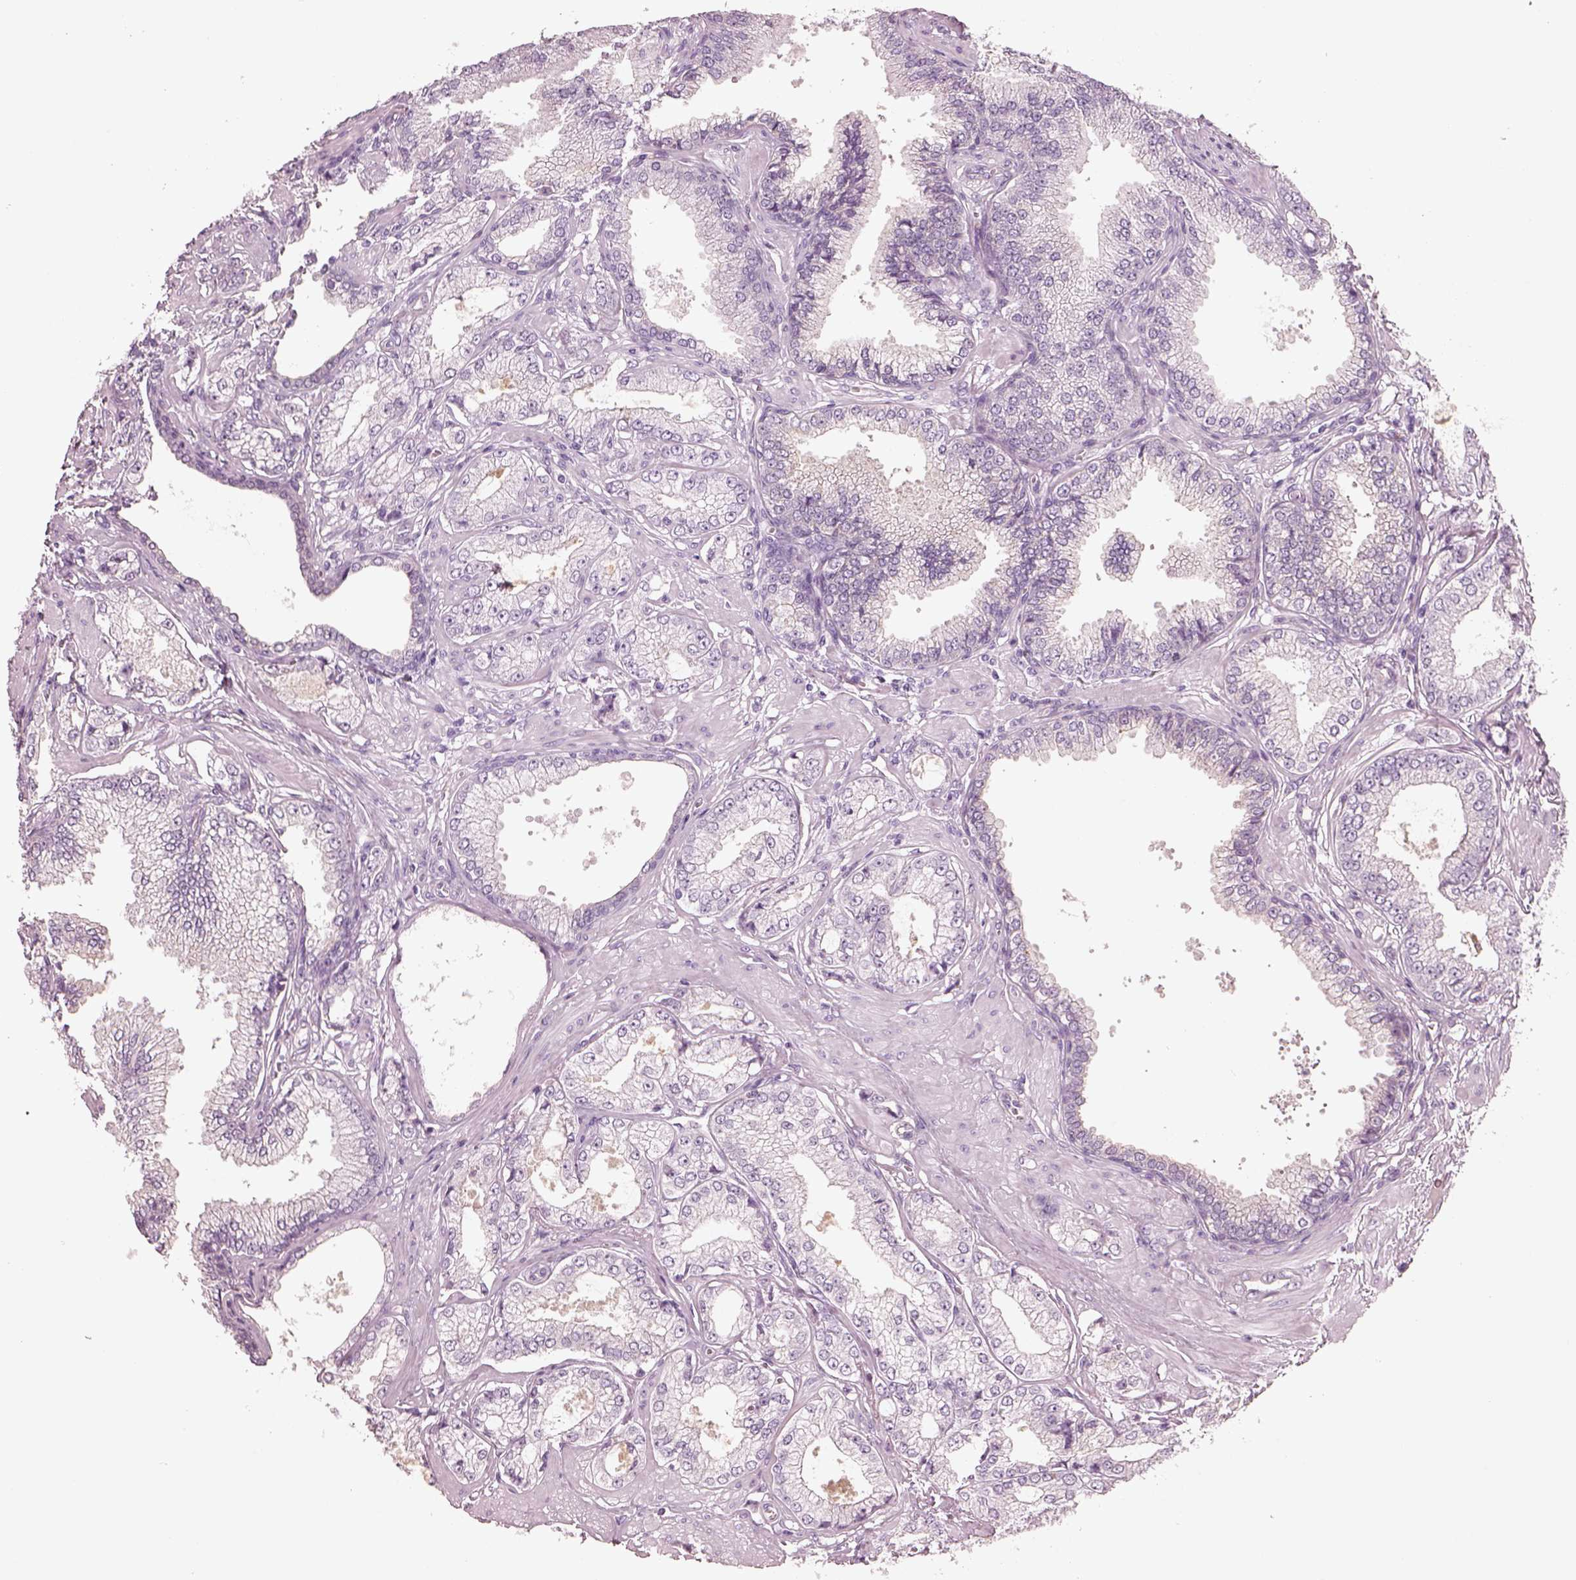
{"staining": {"intensity": "negative", "quantity": "none", "location": "none"}, "tissue": "prostate cancer", "cell_type": "Tumor cells", "image_type": "cancer", "snomed": [{"axis": "morphology", "description": "Adenocarcinoma, NOS"}, {"axis": "topography", "description": "Prostate"}], "caption": "Tumor cells show no significant positivity in prostate cancer. Nuclei are stained in blue.", "gene": "IGLL1", "patient": {"sex": "male", "age": 64}}